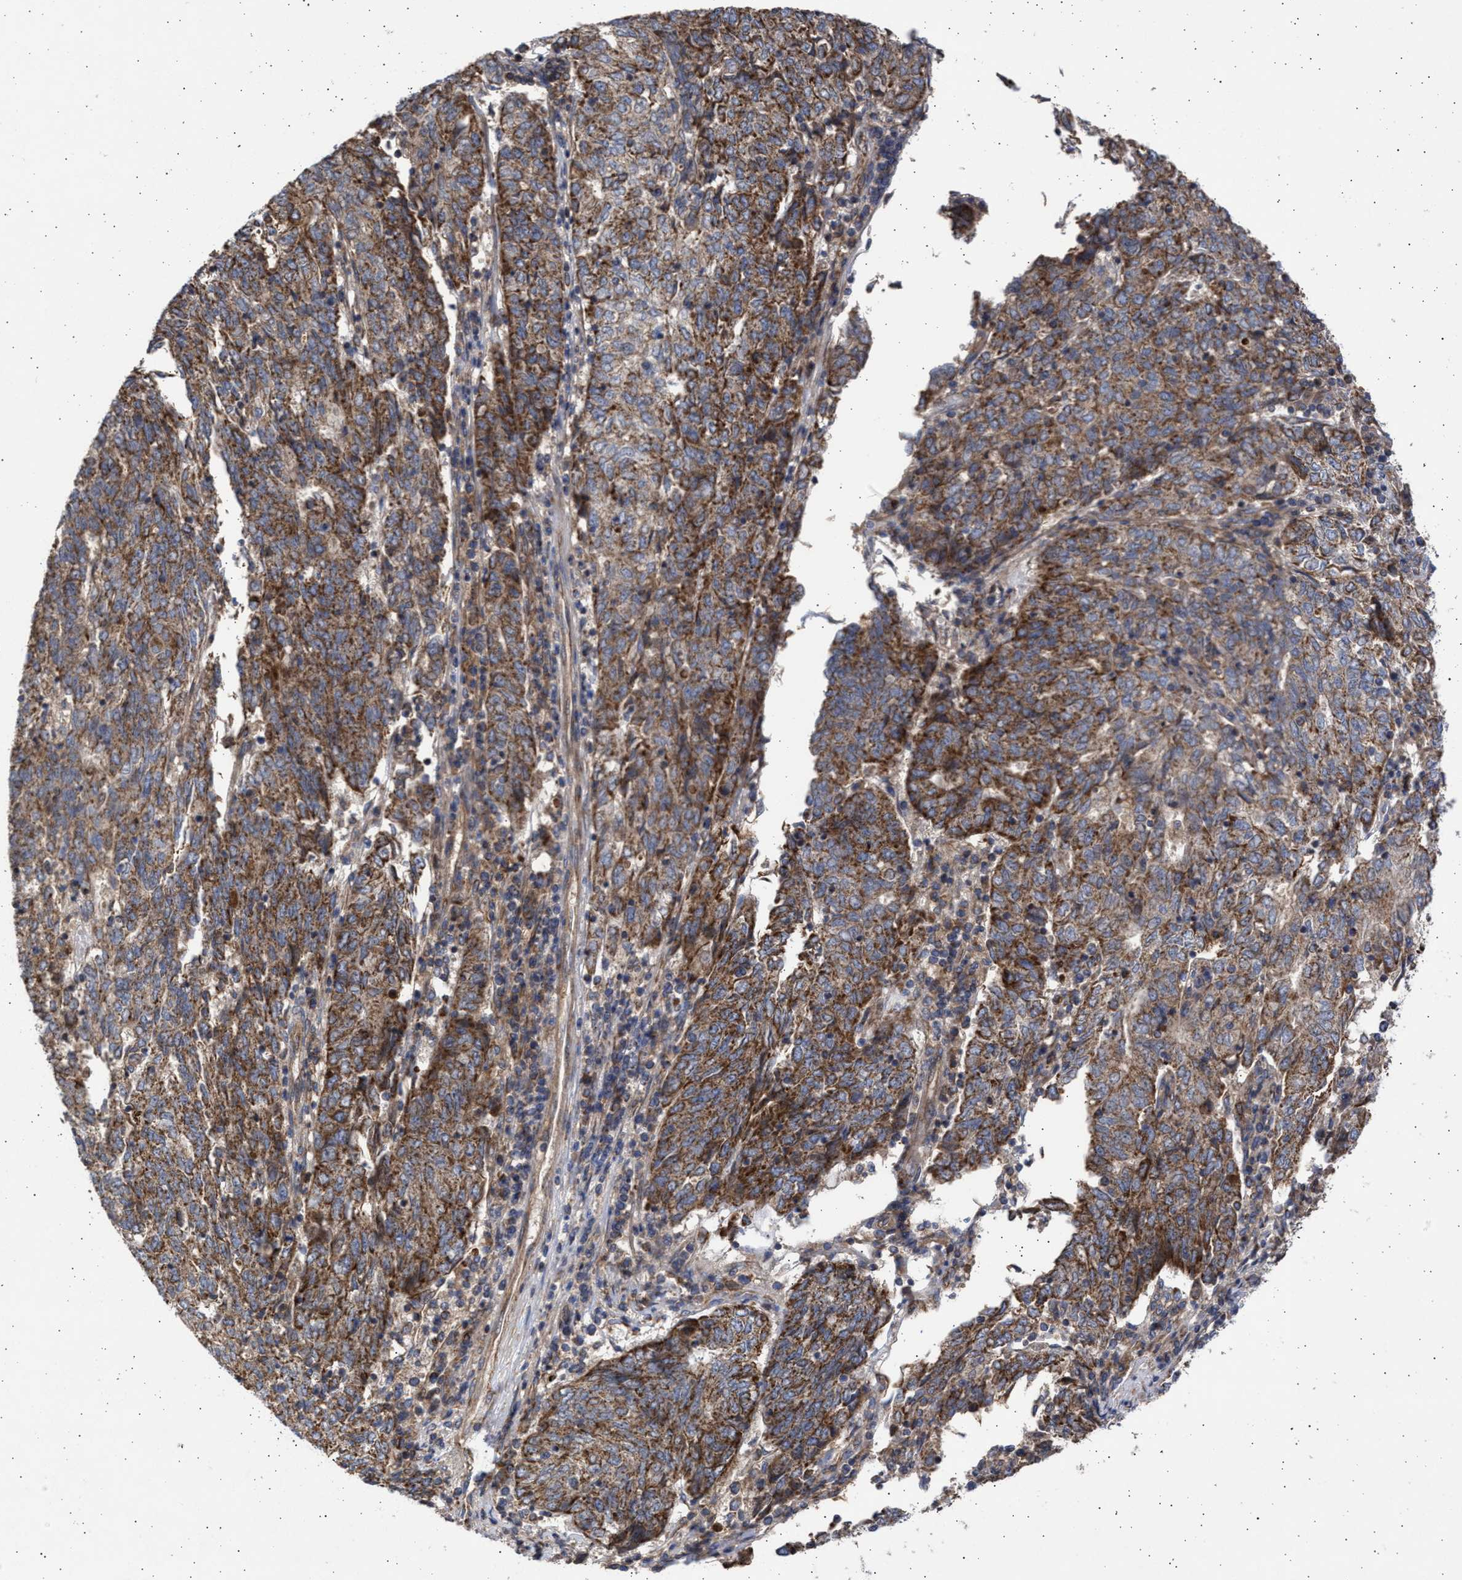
{"staining": {"intensity": "strong", "quantity": ">75%", "location": "cytoplasmic/membranous"}, "tissue": "endometrial cancer", "cell_type": "Tumor cells", "image_type": "cancer", "snomed": [{"axis": "morphology", "description": "Adenocarcinoma, NOS"}, {"axis": "topography", "description": "Endometrium"}], "caption": "Immunohistochemistry (IHC) micrograph of endometrial cancer (adenocarcinoma) stained for a protein (brown), which demonstrates high levels of strong cytoplasmic/membranous positivity in approximately >75% of tumor cells.", "gene": "TTC19", "patient": {"sex": "female", "age": 80}}